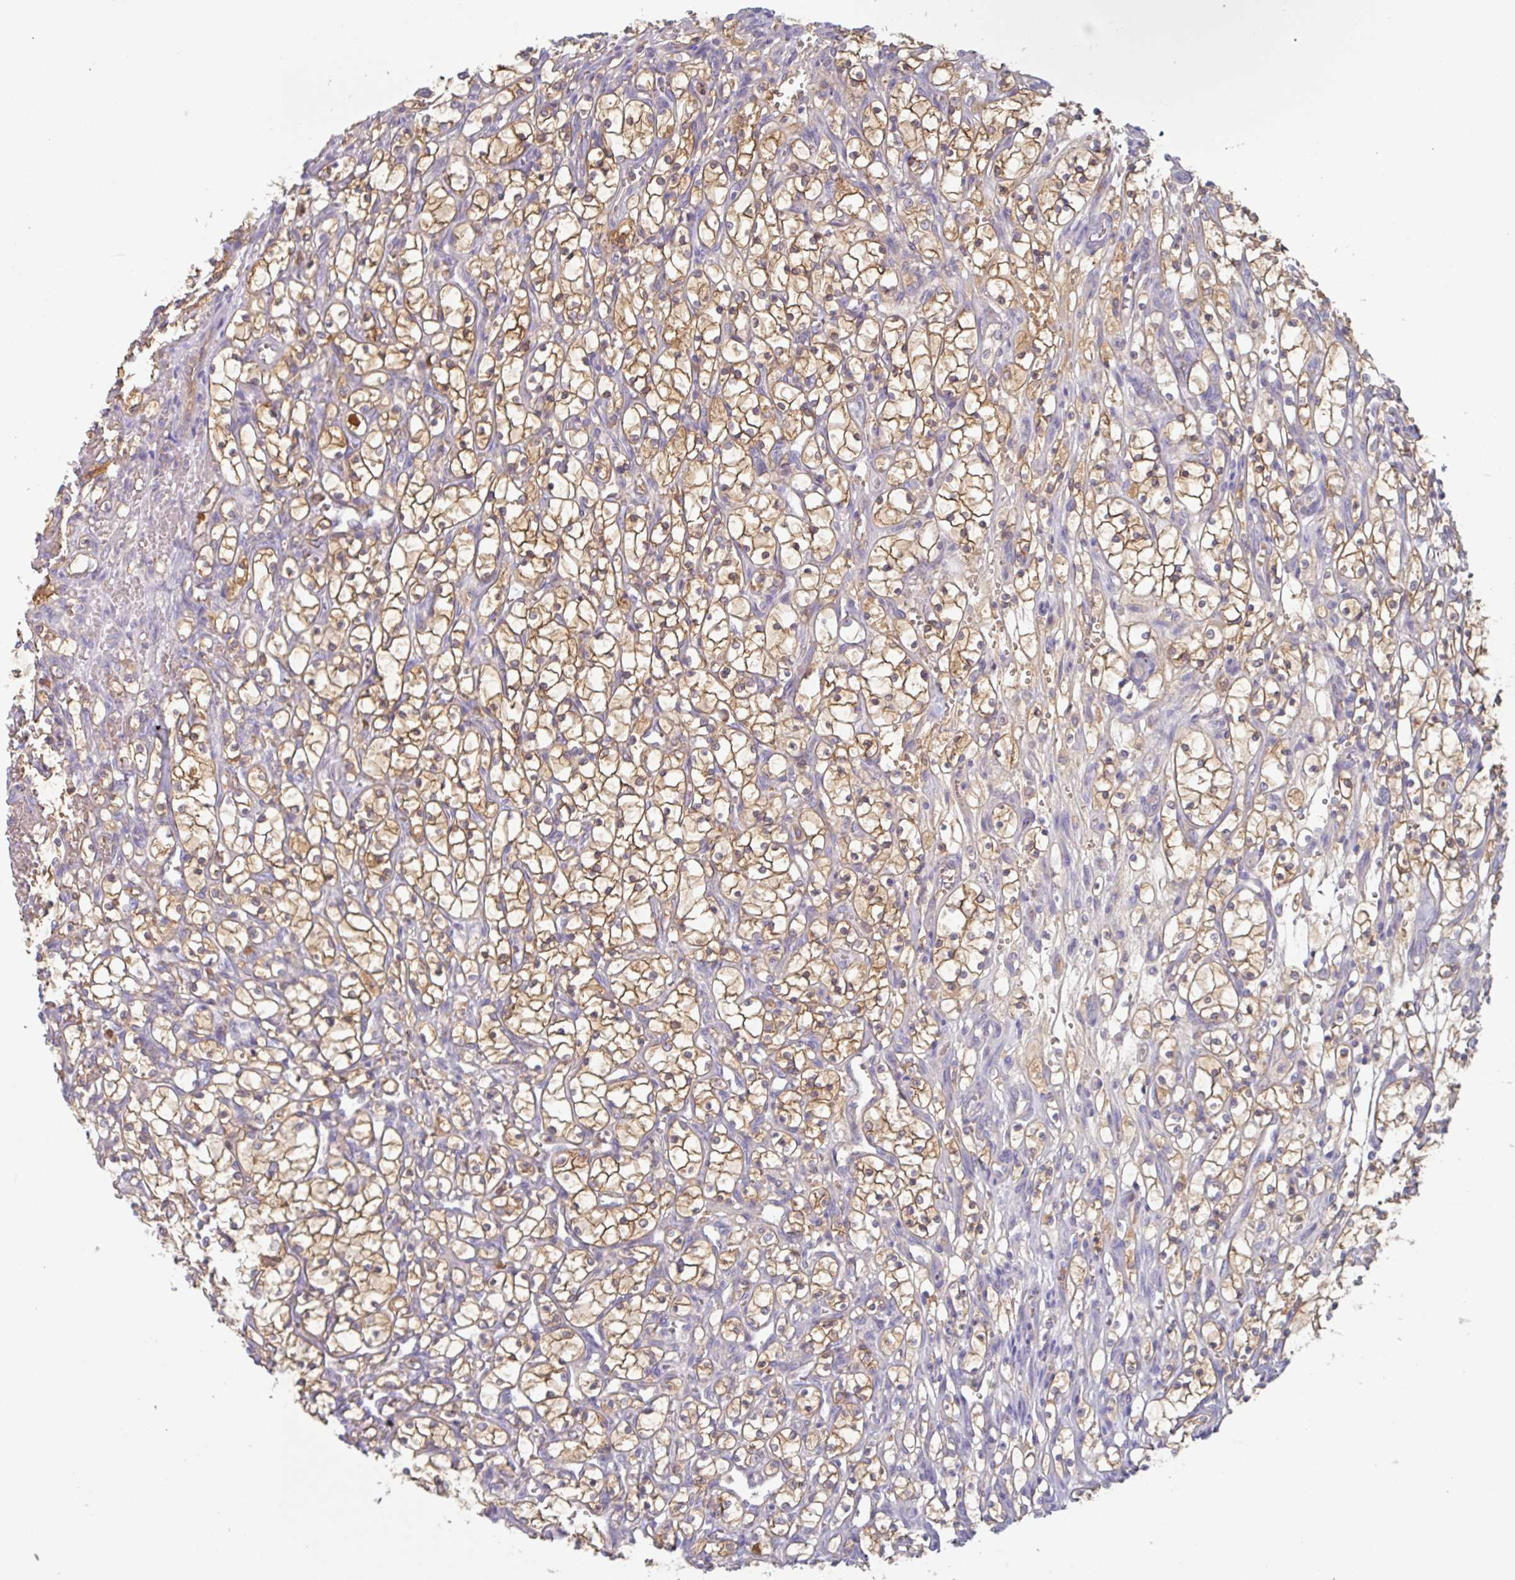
{"staining": {"intensity": "moderate", "quantity": ">75%", "location": "cytoplasmic/membranous"}, "tissue": "renal cancer", "cell_type": "Tumor cells", "image_type": "cancer", "snomed": [{"axis": "morphology", "description": "Adenocarcinoma, NOS"}, {"axis": "topography", "description": "Kidney"}], "caption": "Tumor cells demonstrate medium levels of moderate cytoplasmic/membranous staining in approximately >75% of cells in human adenocarcinoma (renal). The staining is performed using DAB (3,3'-diaminobenzidine) brown chromogen to label protein expression. The nuclei are counter-stained blue using hematoxylin.", "gene": "AMPD2", "patient": {"sex": "female", "age": 69}}